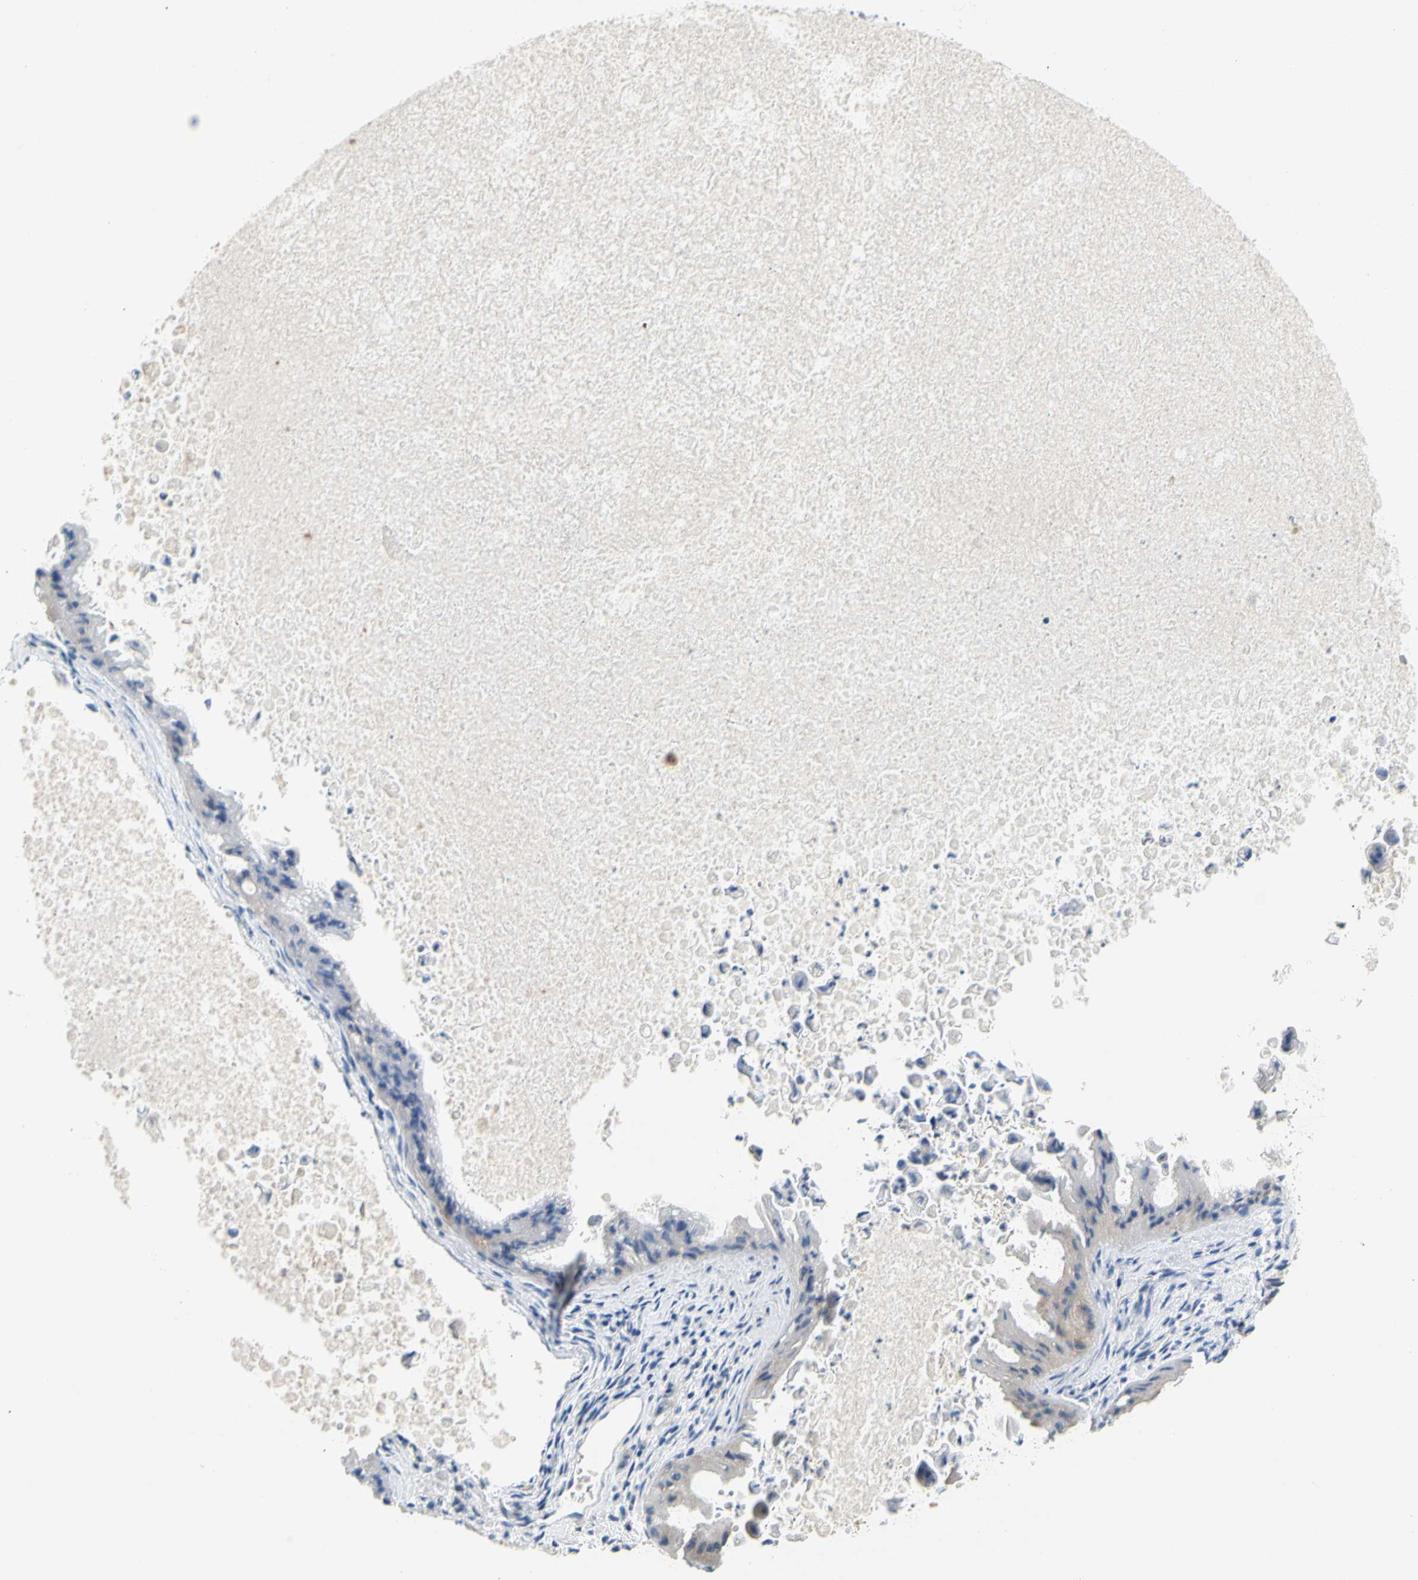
{"staining": {"intensity": "negative", "quantity": "none", "location": "none"}, "tissue": "ovarian cancer", "cell_type": "Tumor cells", "image_type": "cancer", "snomed": [{"axis": "morphology", "description": "Cystadenocarcinoma, mucinous, NOS"}, {"axis": "topography", "description": "Ovary"}], "caption": "Human ovarian cancer (mucinous cystadenocarcinoma) stained for a protein using IHC displays no positivity in tumor cells.", "gene": "CCM2L", "patient": {"sex": "female", "age": 37}}